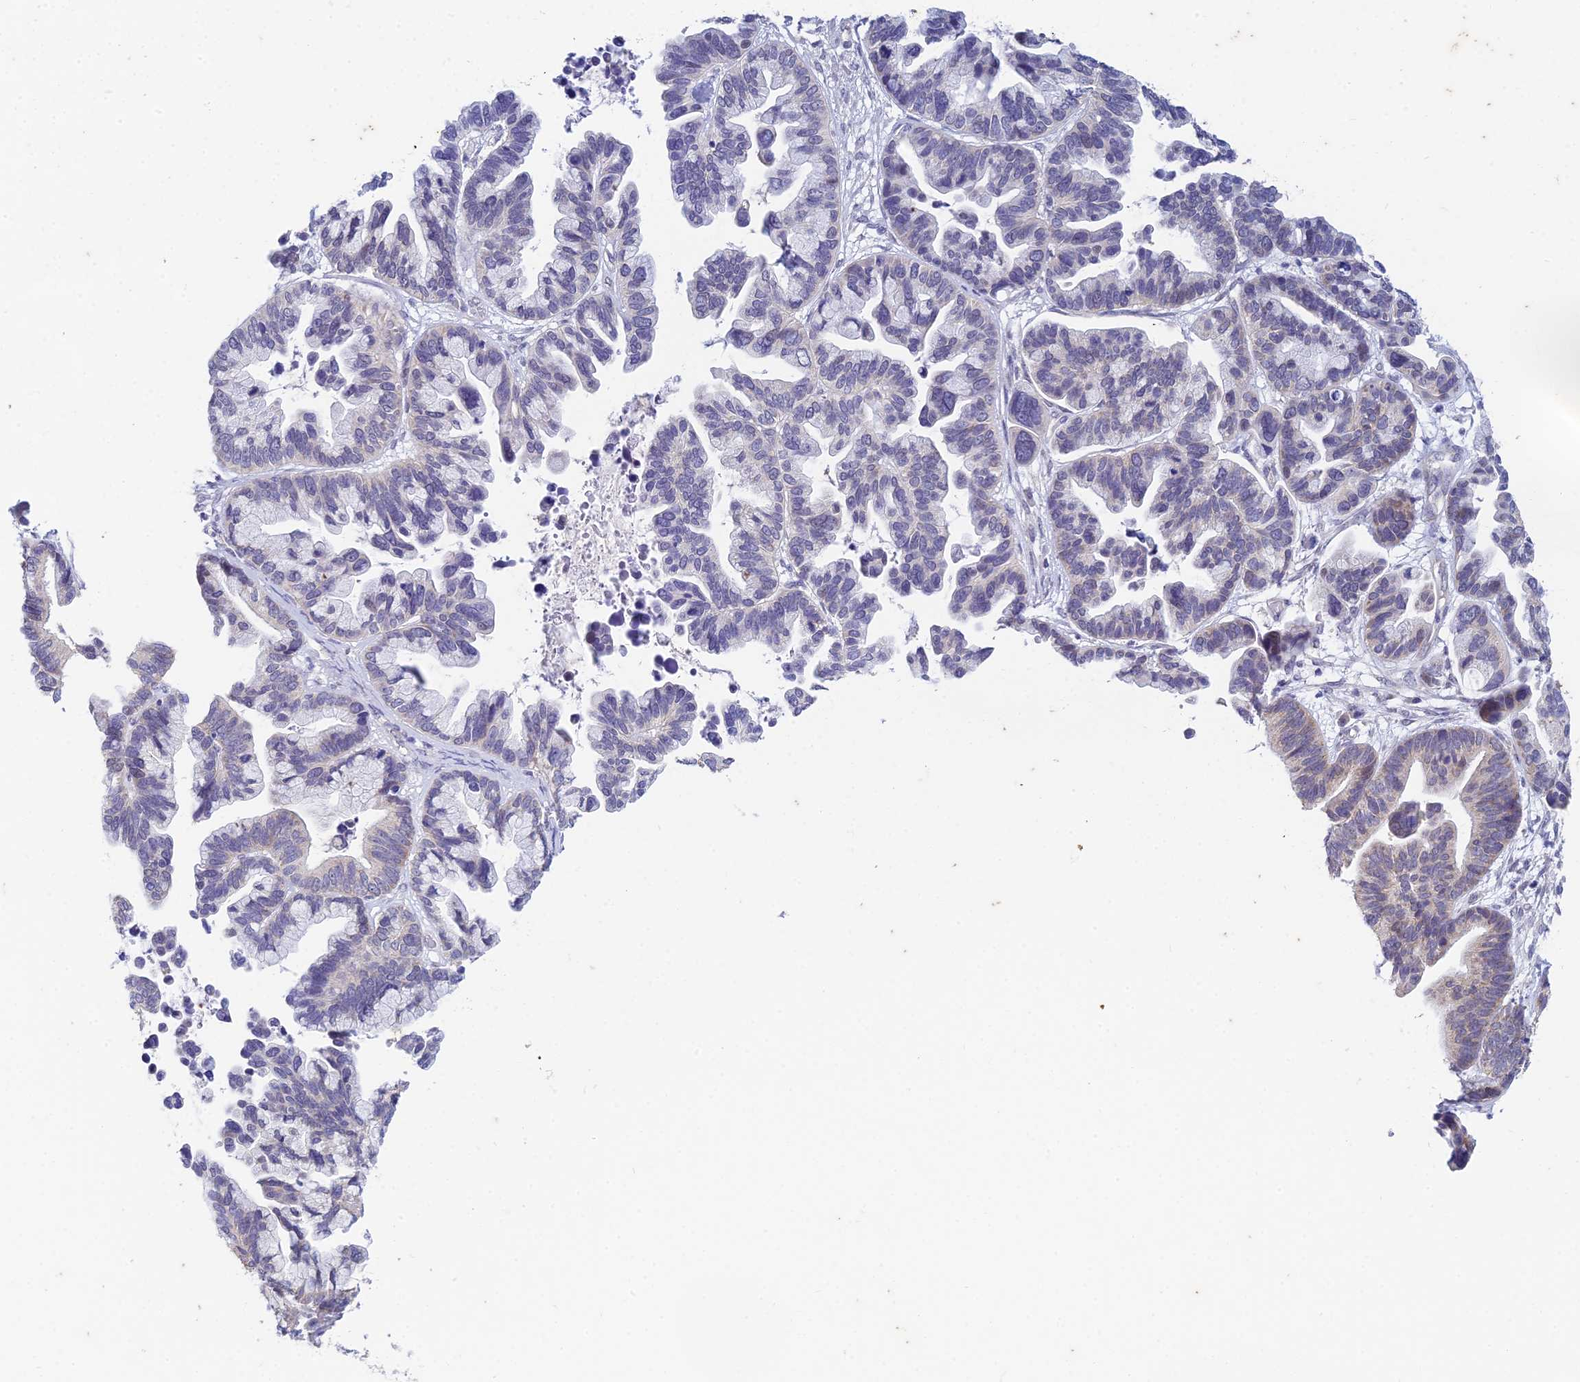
{"staining": {"intensity": "weak", "quantity": "25%-75%", "location": "cytoplasmic/membranous"}, "tissue": "ovarian cancer", "cell_type": "Tumor cells", "image_type": "cancer", "snomed": [{"axis": "morphology", "description": "Cystadenocarcinoma, serous, NOS"}, {"axis": "topography", "description": "Ovary"}], "caption": "Serous cystadenocarcinoma (ovarian) stained for a protein reveals weak cytoplasmic/membranous positivity in tumor cells.", "gene": "EEF2KMT", "patient": {"sex": "female", "age": 56}}